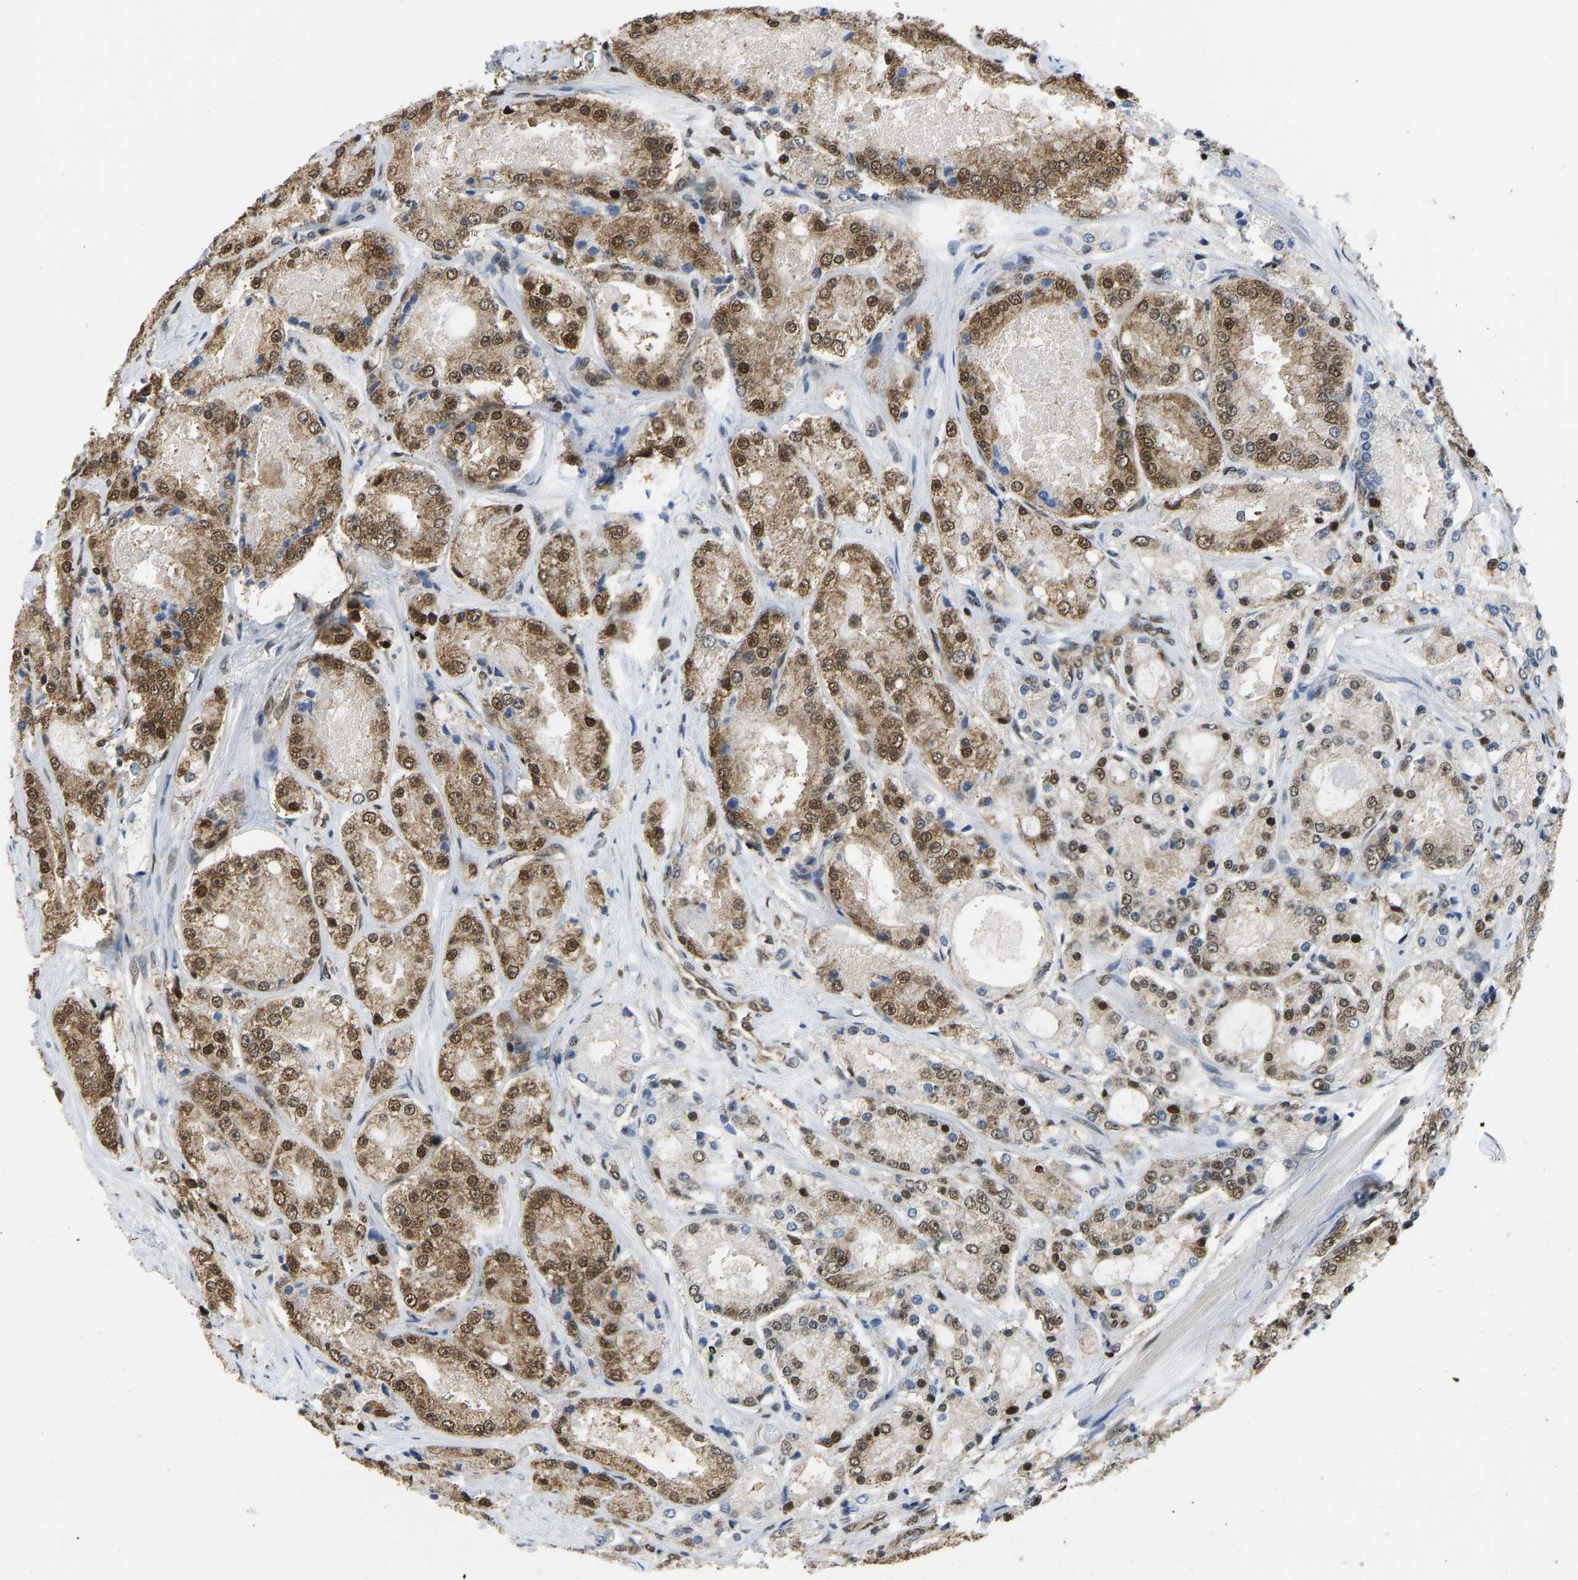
{"staining": {"intensity": "moderate", "quantity": ">75%", "location": "cytoplasmic/membranous,nuclear"}, "tissue": "prostate cancer", "cell_type": "Tumor cells", "image_type": "cancer", "snomed": [{"axis": "morphology", "description": "Adenocarcinoma, High grade"}, {"axis": "topography", "description": "Prostate"}], "caption": "Immunohistochemistry (IHC) staining of prostate adenocarcinoma (high-grade), which displays medium levels of moderate cytoplasmic/membranous and nuclear staining in approximately >75% of tumor cells indicating moderate cytoplasmic/membranous and nuclear protein expression. The staining was performed using DAB (brown) for protein detection and nuclei were counterstained in hematoxylin (blue).", "gene": "ZSCAN20", "patient": {"sex": "male", "age": 65}}